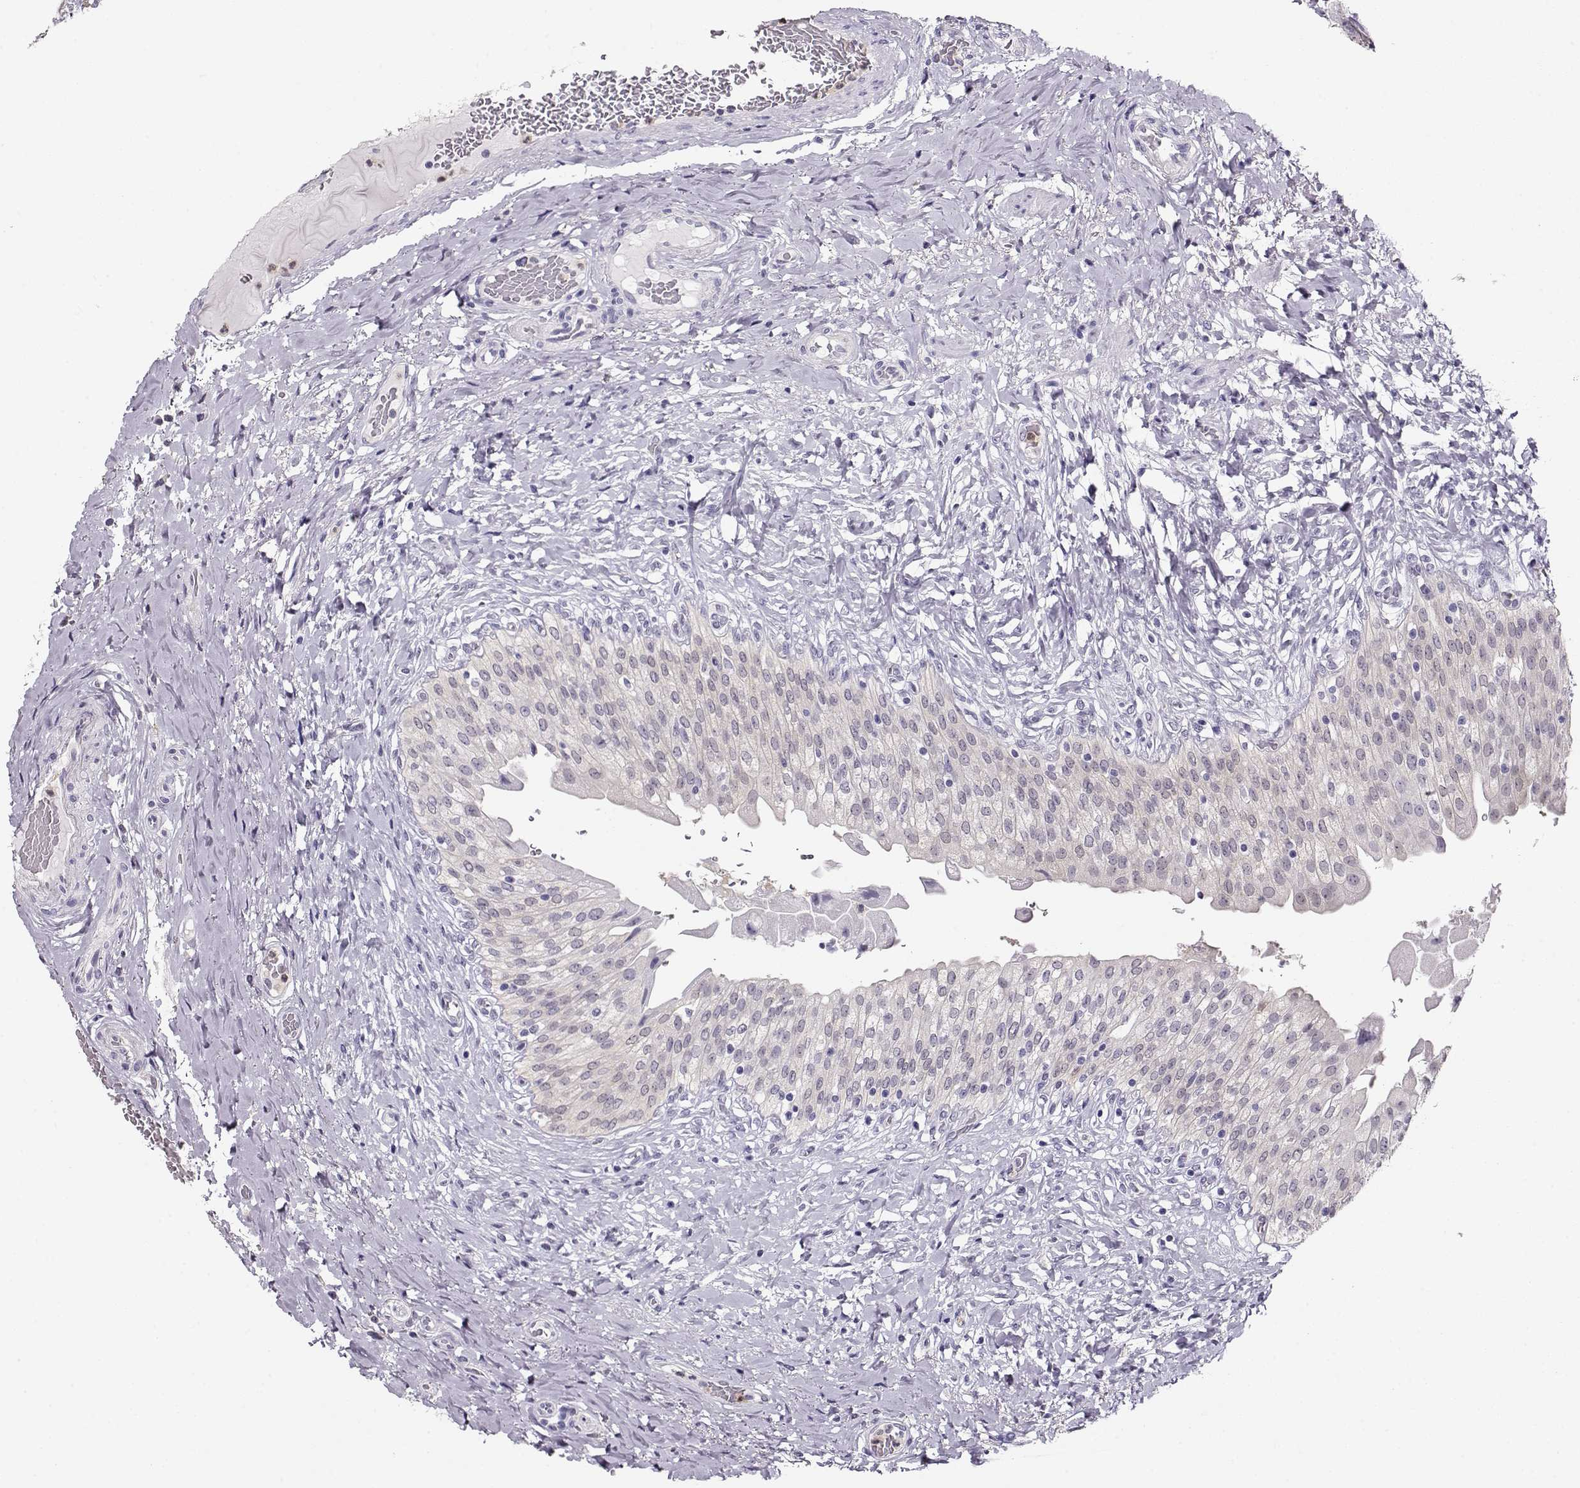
{"staining": {"intensity": "negative", "quantity": "none", "location": "none"}, "tissue": "urinary bladder", "cell_type": "Urothelial cells", "image_type": "normal", "snomed": [{"axis": "morphology", "description": "Normal tissue, NOS"}, {"axis": "morphology", "description": "Inflammation, NOS"}, {"axis": "topography", "description": "Urinary bladder"}], "caption": "Immunohistochemistry (IHC) of benign urinary bladder exhibits no expression in urothelial cells. Nuclei are stained in blue.", "gene": "CCR8", "patient": {"sex": "male", "age": 64}}